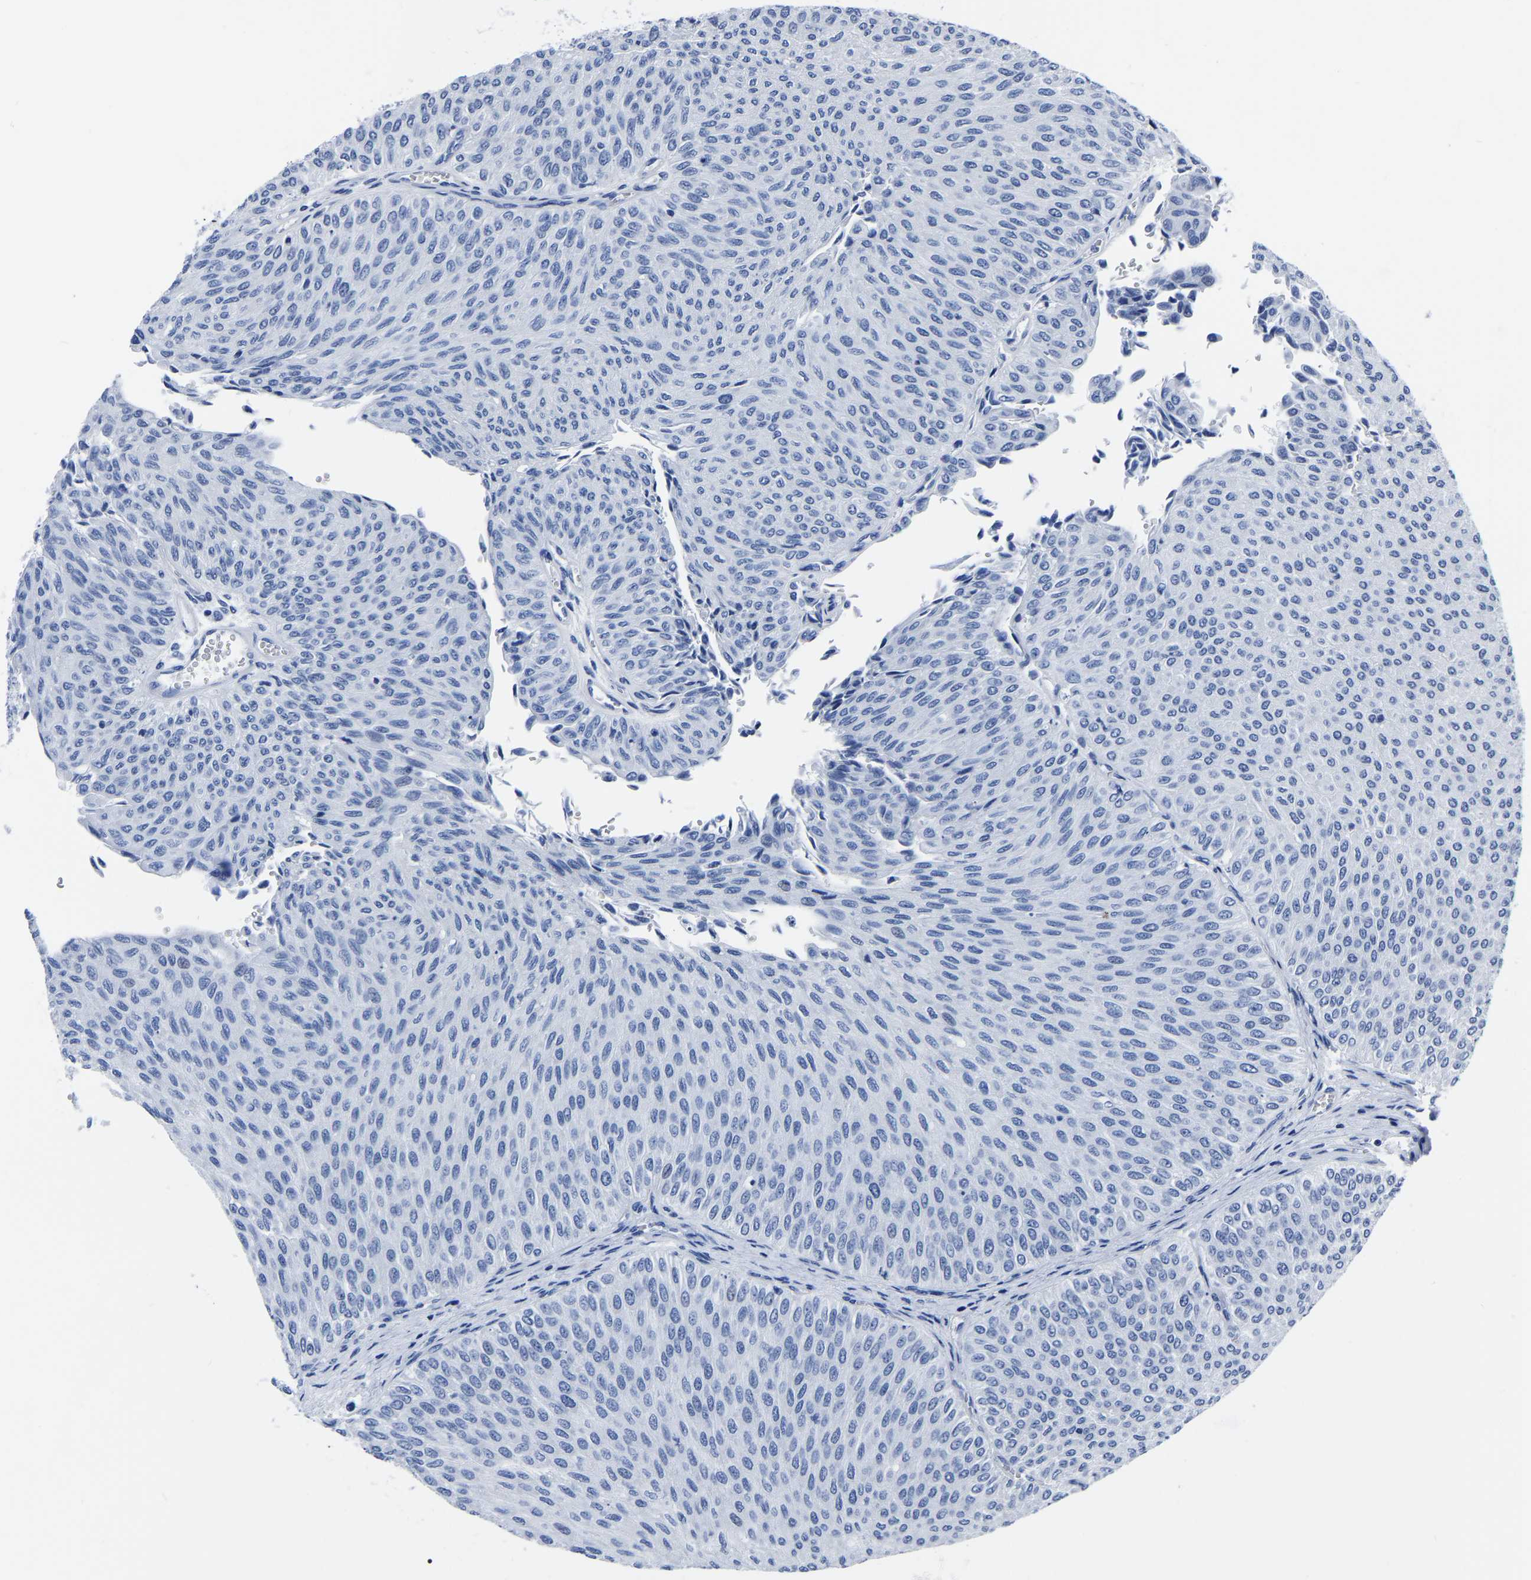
{"staining": {"intensity": "negative", "quantity": "none", "location": "none"}, "tissue": "urothelial cancer", "cell_type": "Tumor cells", "image_type": "cancer", "snomed": [{"axis": "morphology", "description": "Urothelial carcinoma, Low grade"}, {"axis": "topography", "description": "Urinary bladder"}], "caption": "Low-grade urothelial carcinoma was stained to show a protein in brown. There is no significant expression in tumor cells.", "gene": "IMPG2", "patient": {"sex": "male", "age": 78}}